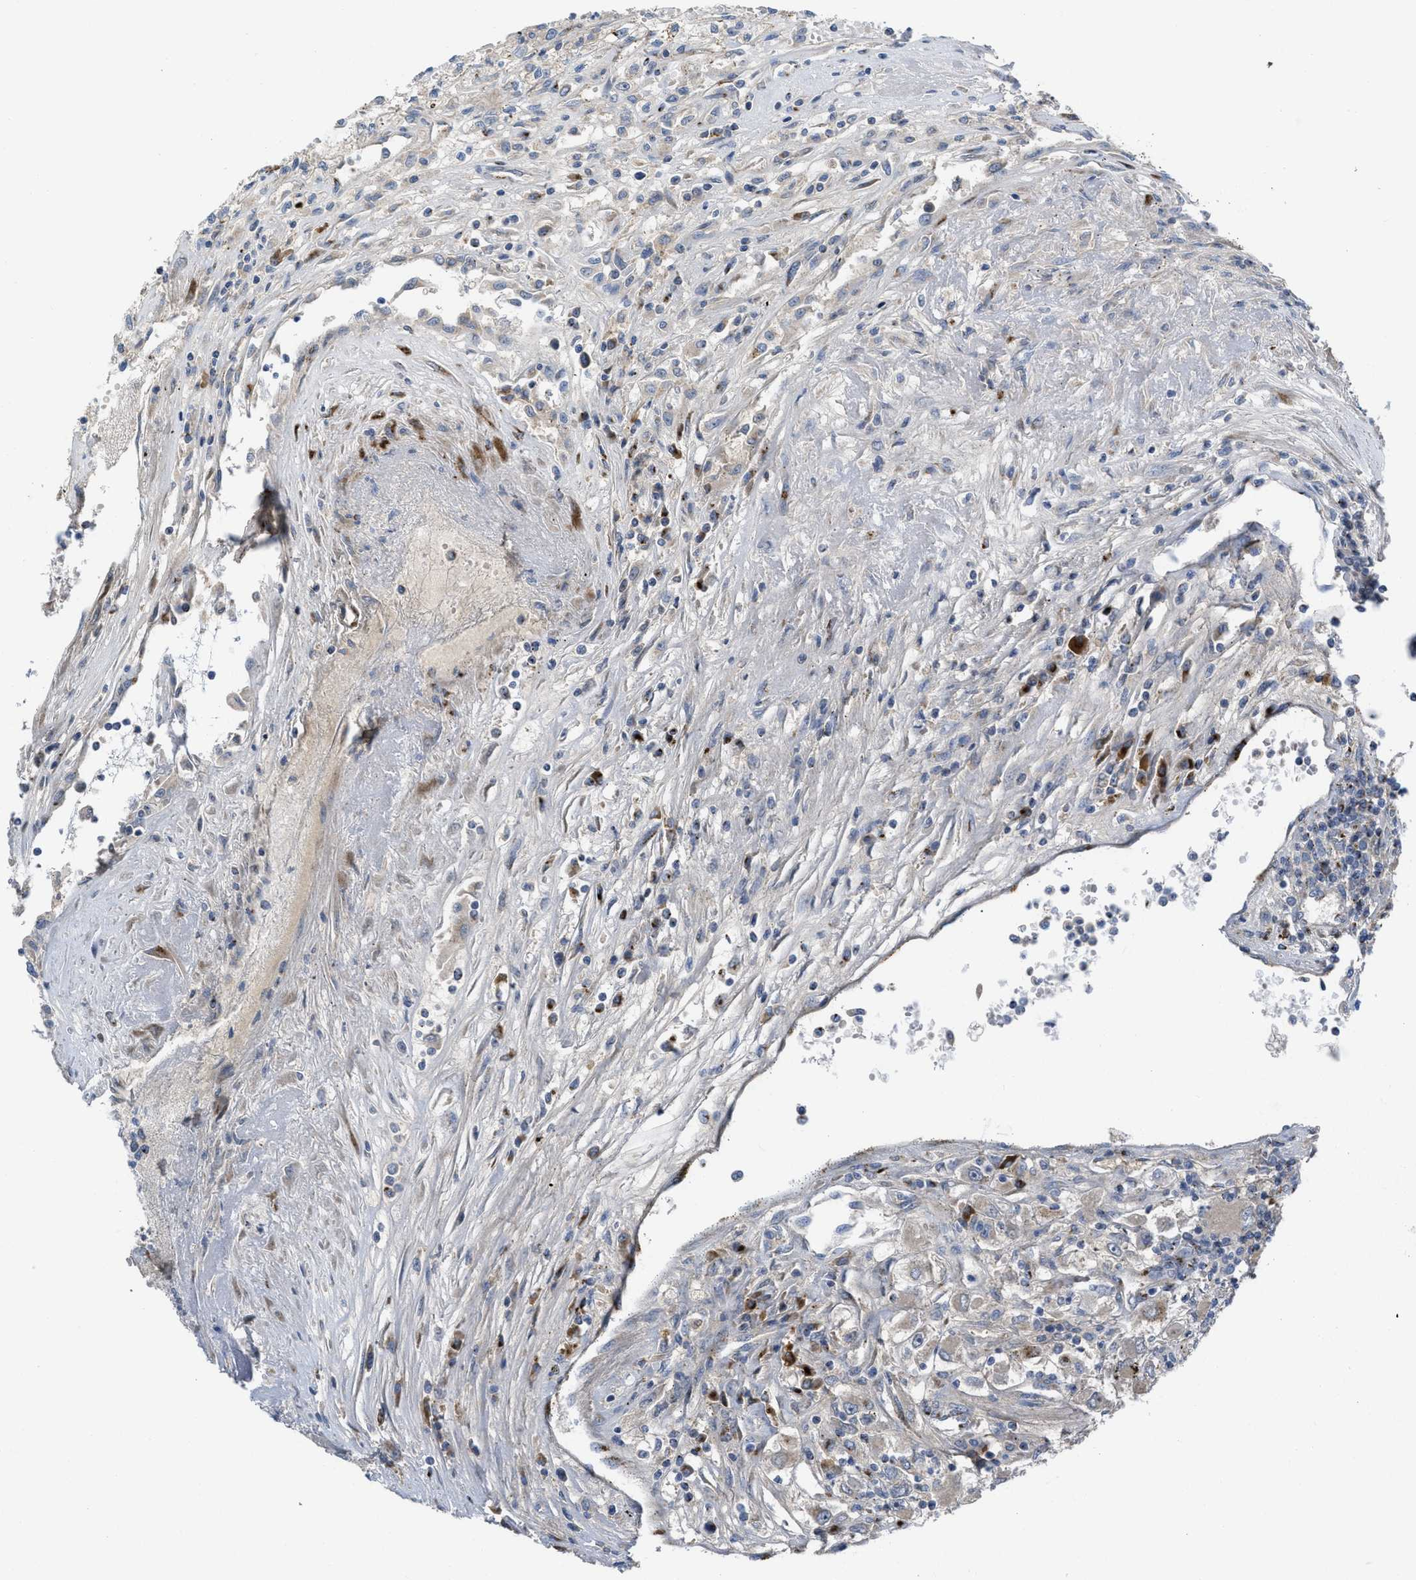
{"staining": {"intensity": "moderate", "quantity": "<25%", "location": "cytoplasmic/membranous"}, "tissue": "renal cancer", "cell_type": "Tumor cells", "image_type": "cancer", "snomed": [{"axis": "morphology", "description": "Adenocarcinoma, NOS"}, {"axis": "topography", "description": "Kidney"}], "caption": "The image displays staining of renal cancer (adenocarcinoma), revealing moderate cytoplasmic/membranous protein expression (brown color) within tumor cells. (DAB IHC, brown staining for protein, blue staining for nuclei).", "gene": "ZNF70", "patient": {"sex": "female", "age": 52}}